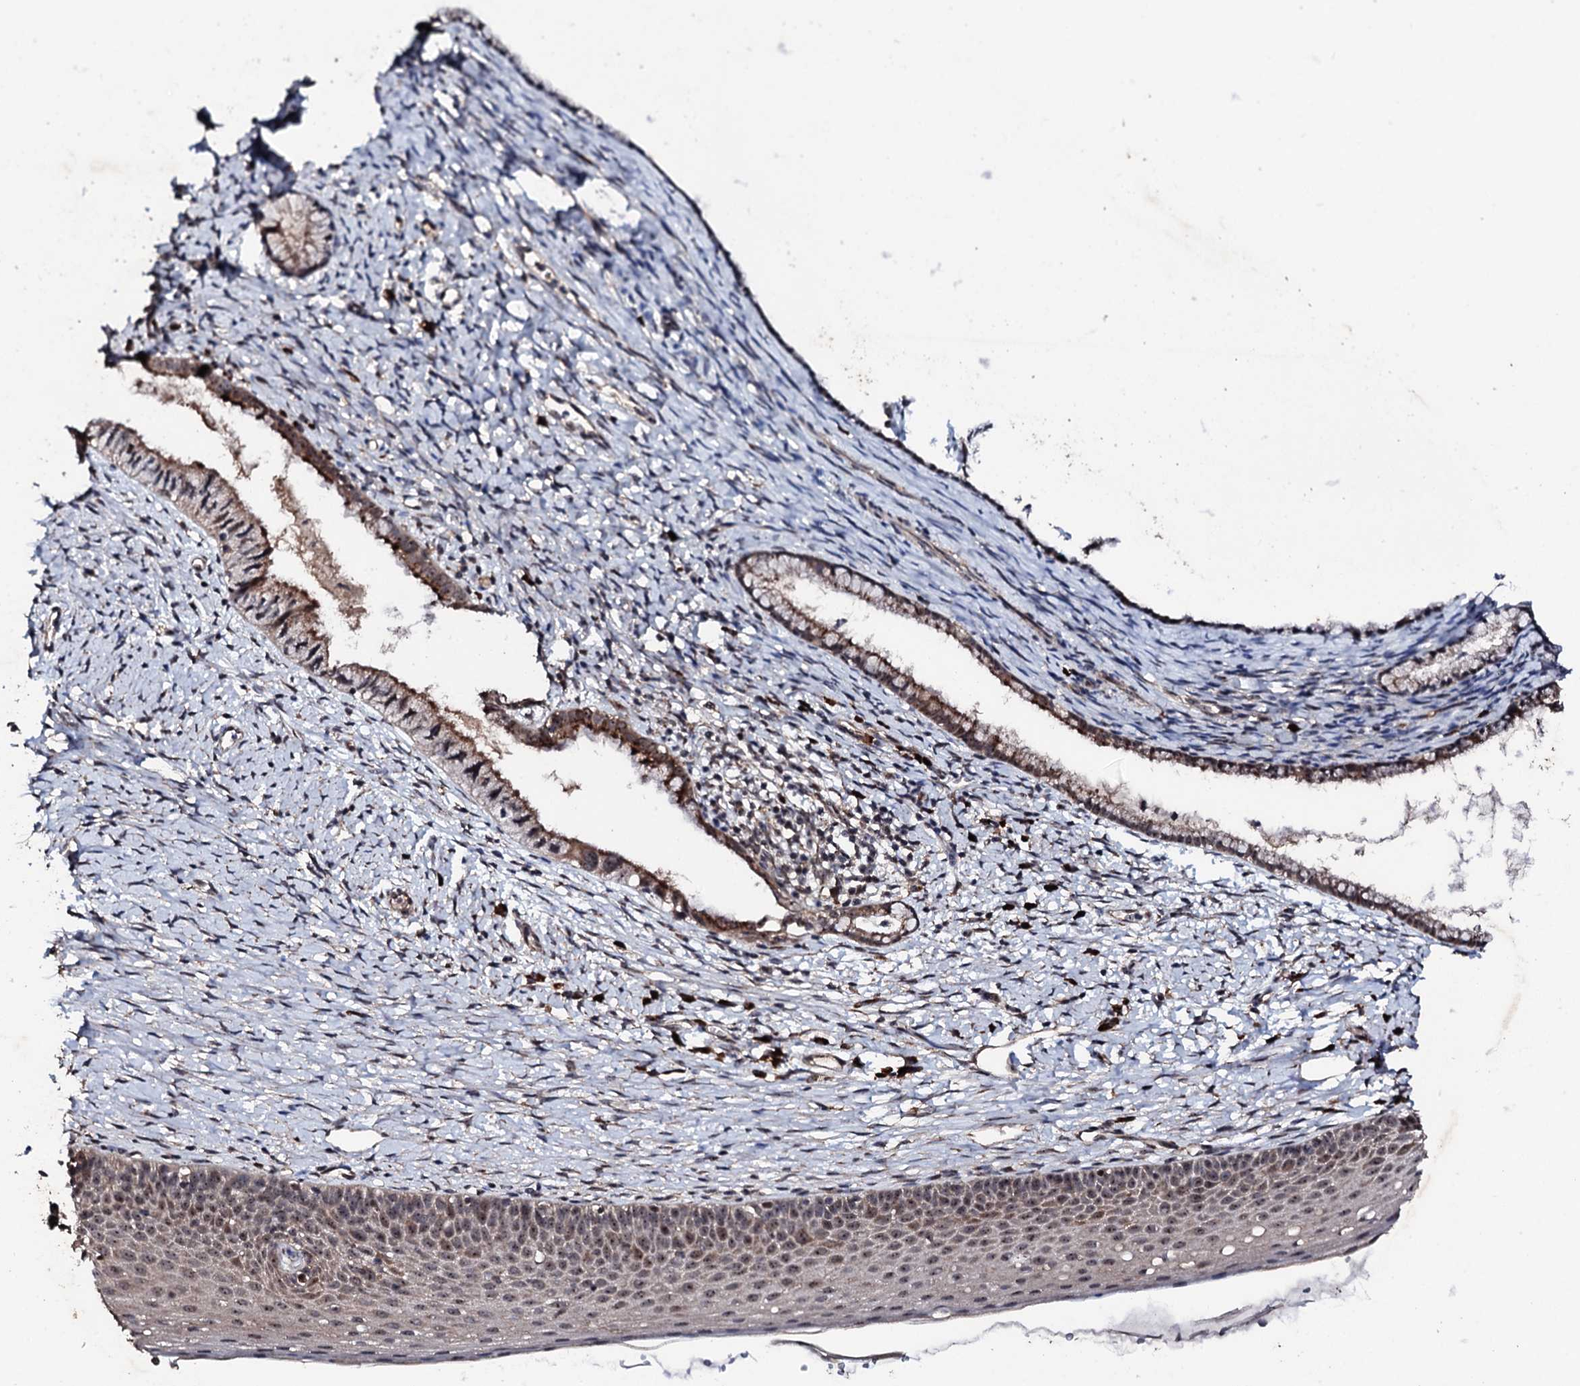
{"staining": {"intensity": "moderate", "quantity": "25%-75%", "location": "cytoplasmic/membranous"}, "tissue": "cervix", "cell_type": "Glandular cells", "image_type": "normal", "snomed": [{"axis": "morphology", "description": "Normal tissue, NOS"}, {"axis": "topography", "description": "Cervix"}], "caption": "Unremarkable cervix displays moderate cytoplasmic/membranous expression in about 25%-75% of glandular cells The protein is shown in brown color, while the nuclei are stained blue..", "gene": "FAM111A", "patient": {"sex": "female", "age": 36}}